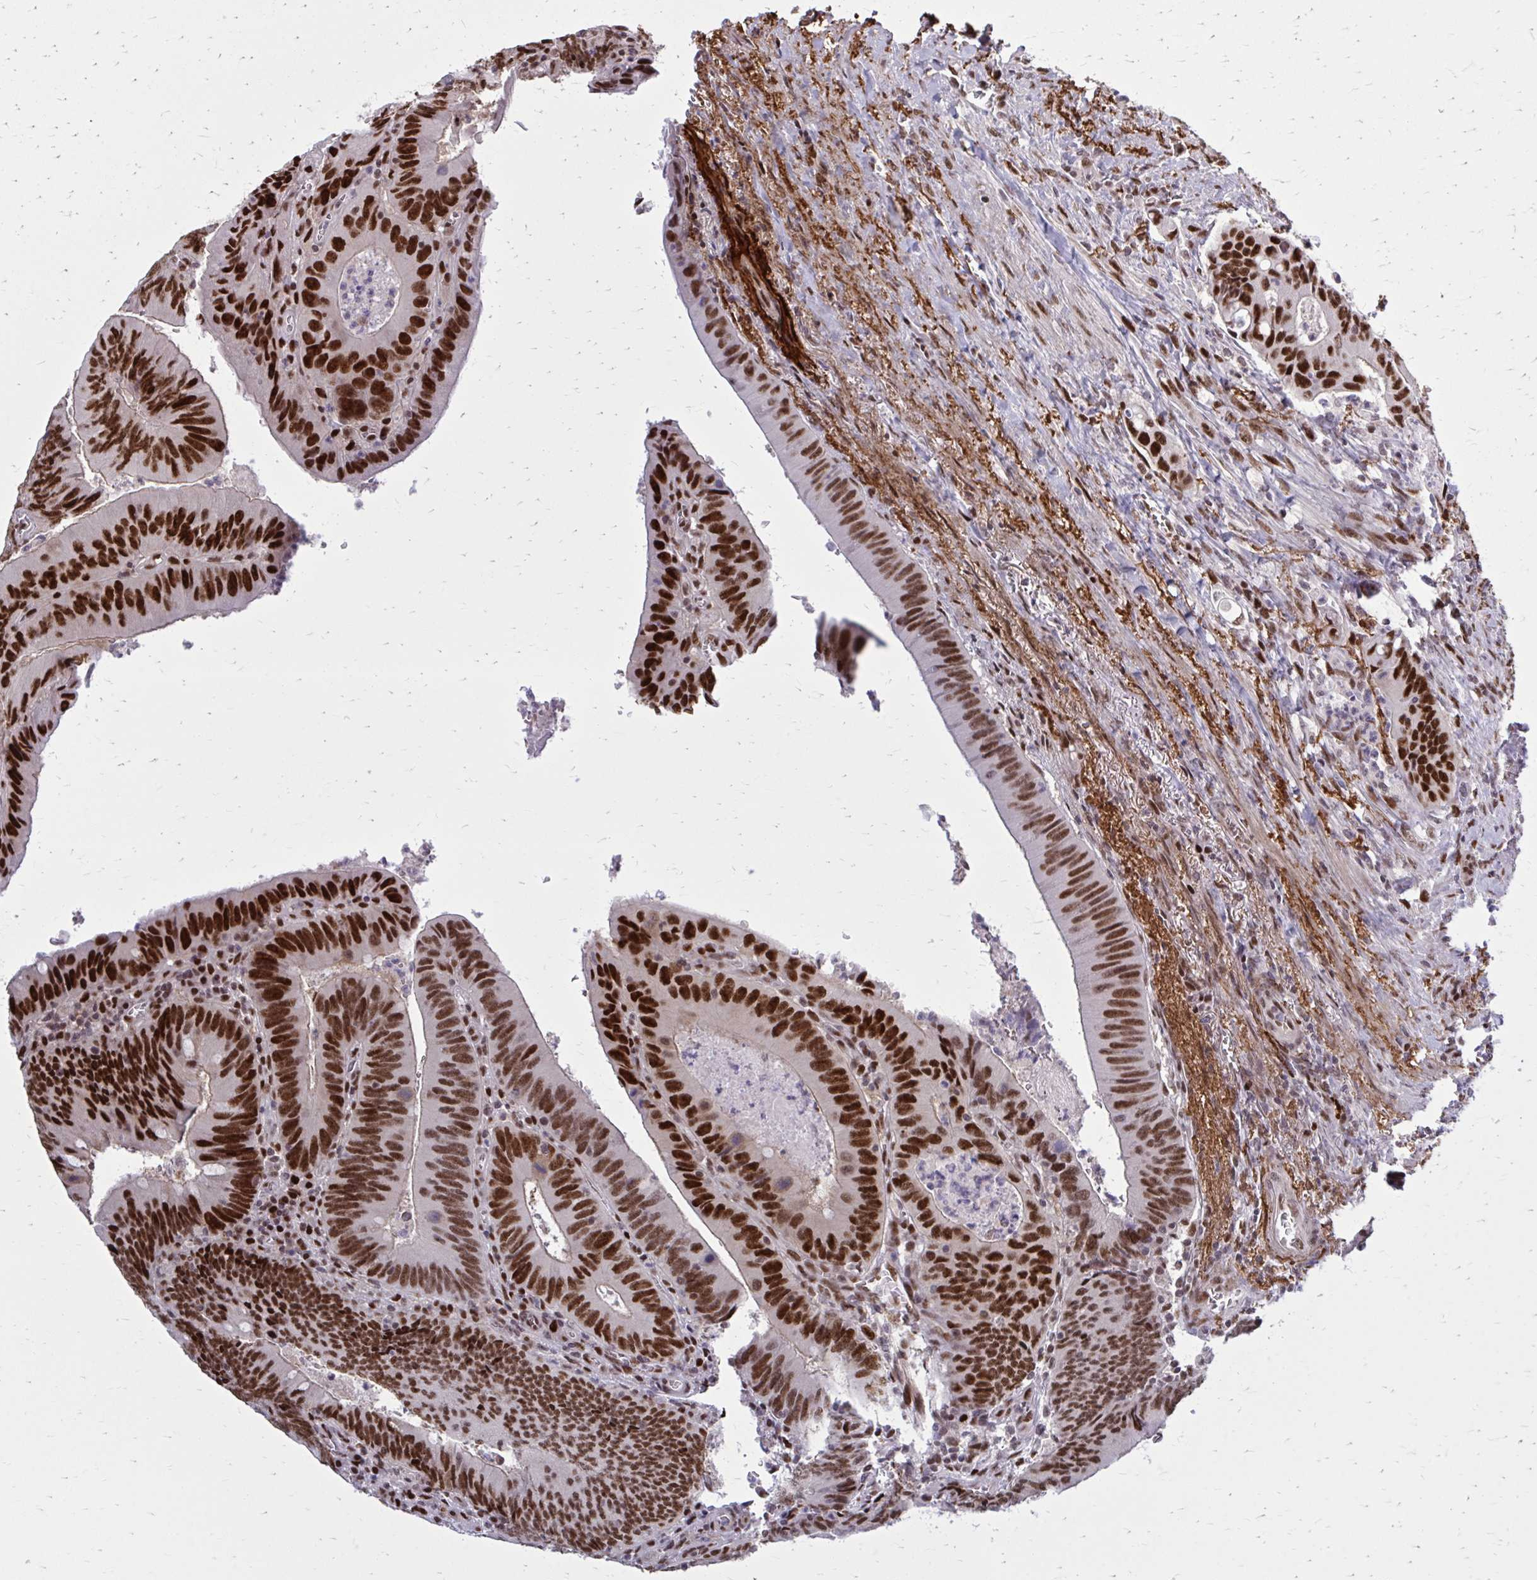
{"staining": {"intensity": "strong", "quantity": ">75%", "location": "nuclear"}, "tissue": "colorectal cancer", "cell_type": "Tumor cells", "image_type": "cancer", "snomed": [{"axis": "morphology", "description": "Adenocarcinoma, NOS"}, {"axis": "topography", "description": "Rectum"}], "caption": "IHC micrograph of colorectal adenocarcinoma stained for a protein (brown), which reveals high levels of strong nuclear positivity in about >75% of tumor cells.", "gene": "PSME4", "patient": {"sex": "female", "age": 72}}